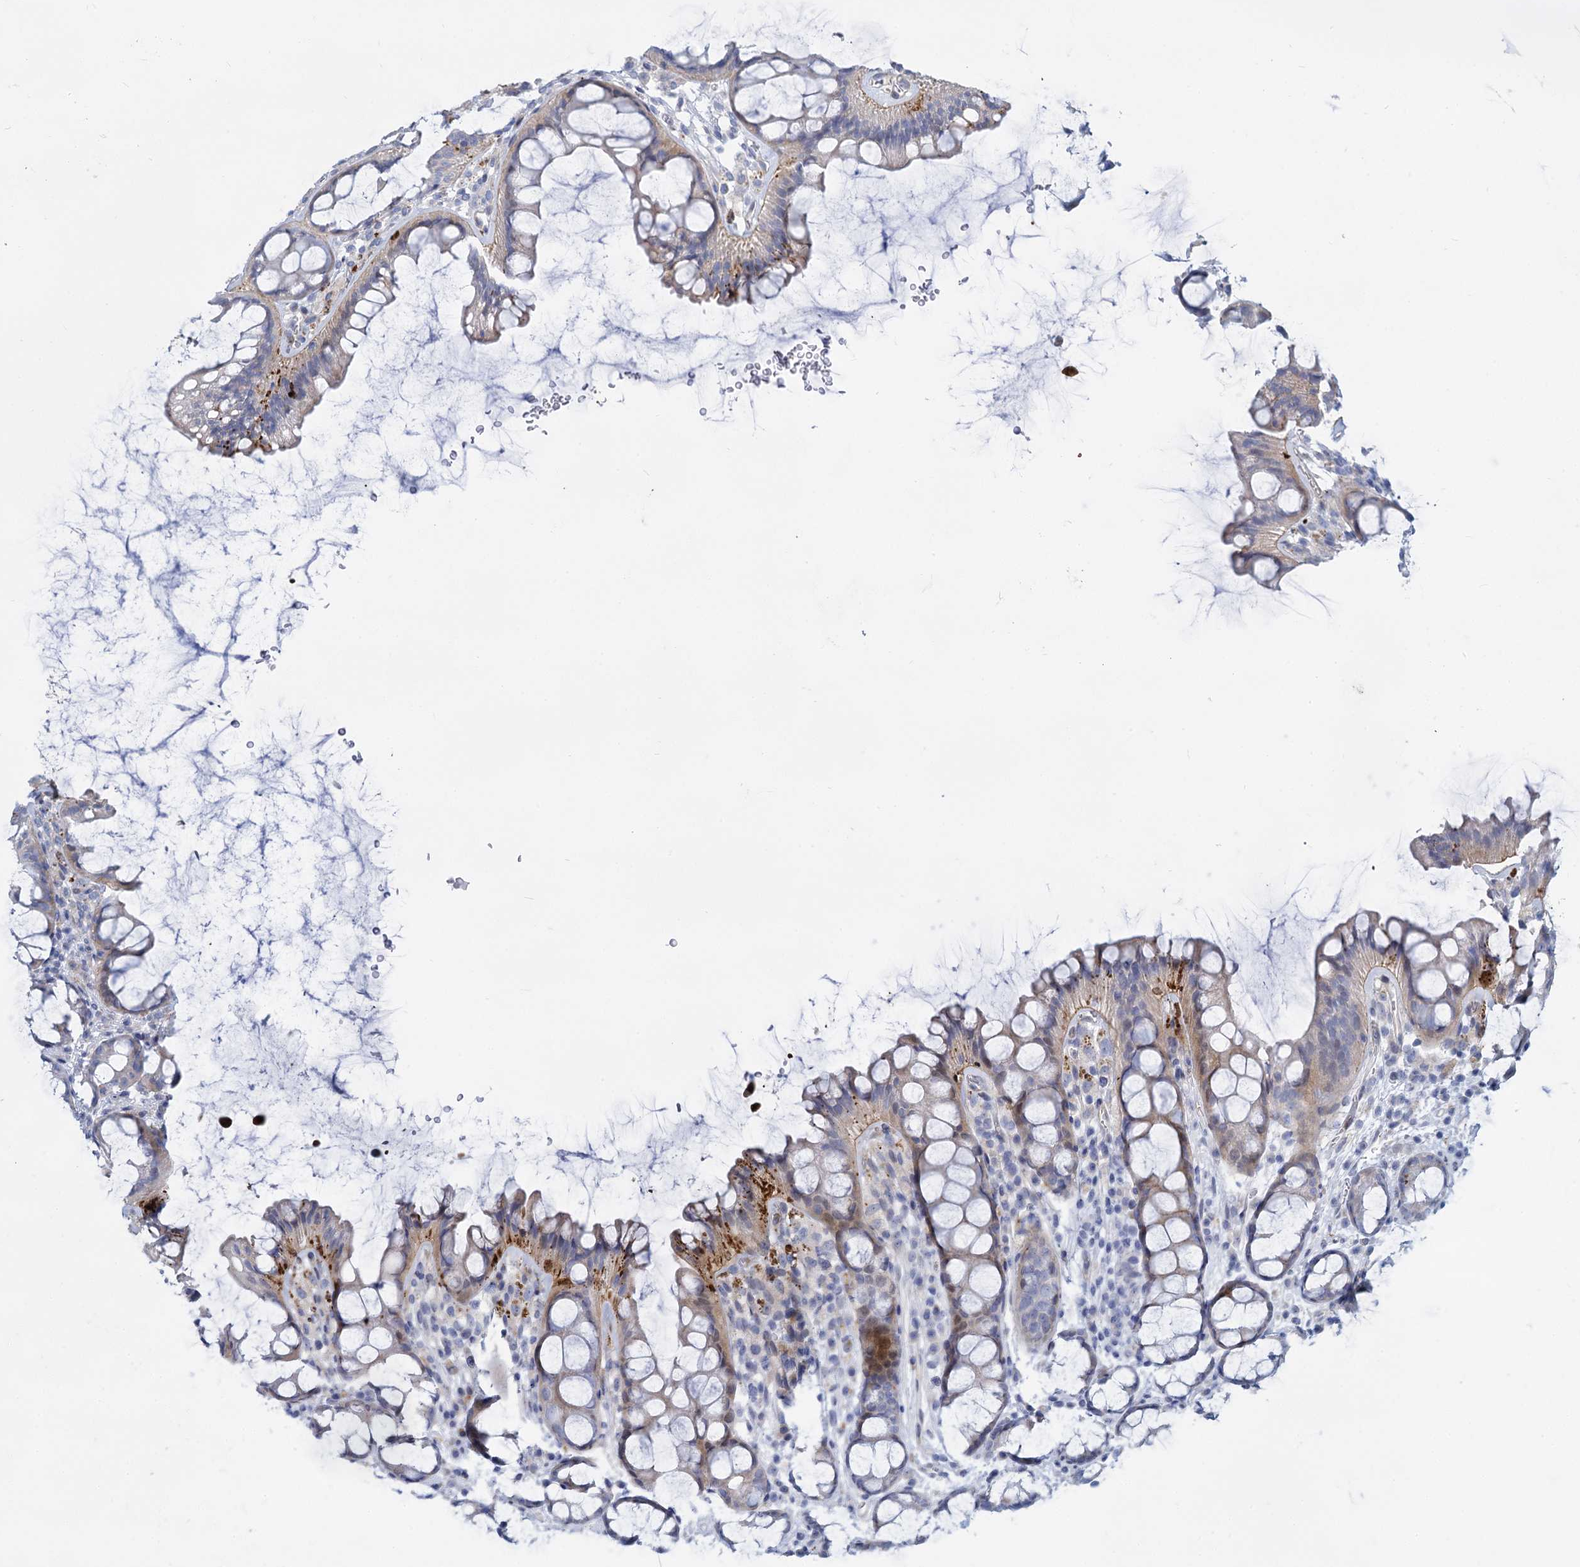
{"staining": {"intensity": "negative", "quantity": "none", "location": "none"}, "tissue": "colon", "cell_type": "Endothelial cells", "image_type": "normal", "snomed": [{"axis": "morphology", "description": "Normal tissue, NOS"}, {"axis": "topography", "description": "Colon"}], "caption": "Protein analysis of benign colon reveals no significant positivity in endothelial cells.", "gene": "TRIM77", "patient": {"sex": "female", "age": 82}}